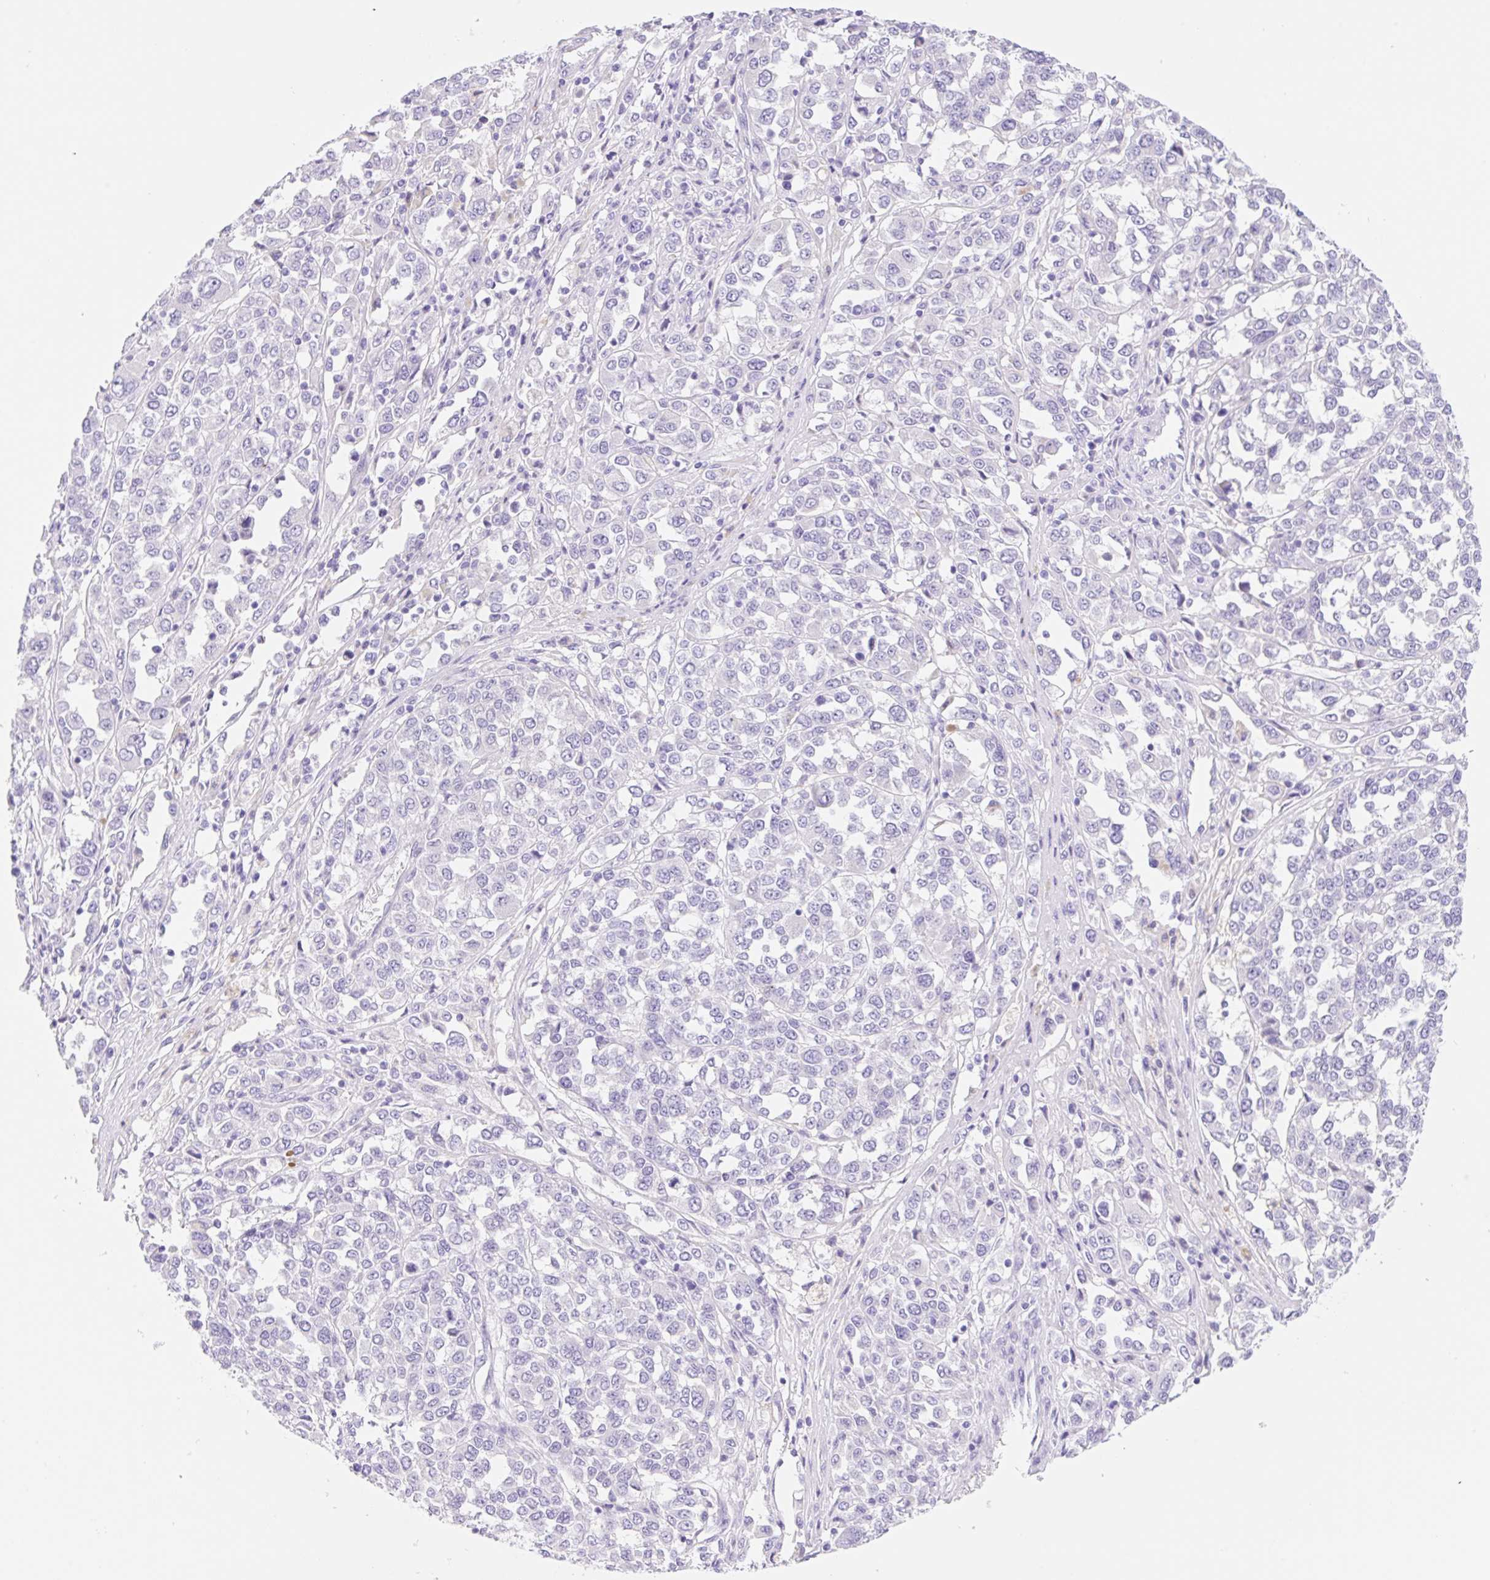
{"staining": {"intensity": "negative", "quantity": "none", "location": "none"}, "tissue": "melanoma", "cell_type": "Tumor cells", "image_type": "cancer", "snomed": [{"axis": "morphology", "description": "Malignant melanoma, Metastatic site"}, {"axis": "topography", "description": "Lymph node"}], "caption": "A high-resolution photomicrograph shows IHC staining of melanoma, which displays no significant expression in tumor cells.", "gene": "KLK8", "patient": {"sex": "male", "age": 44}}